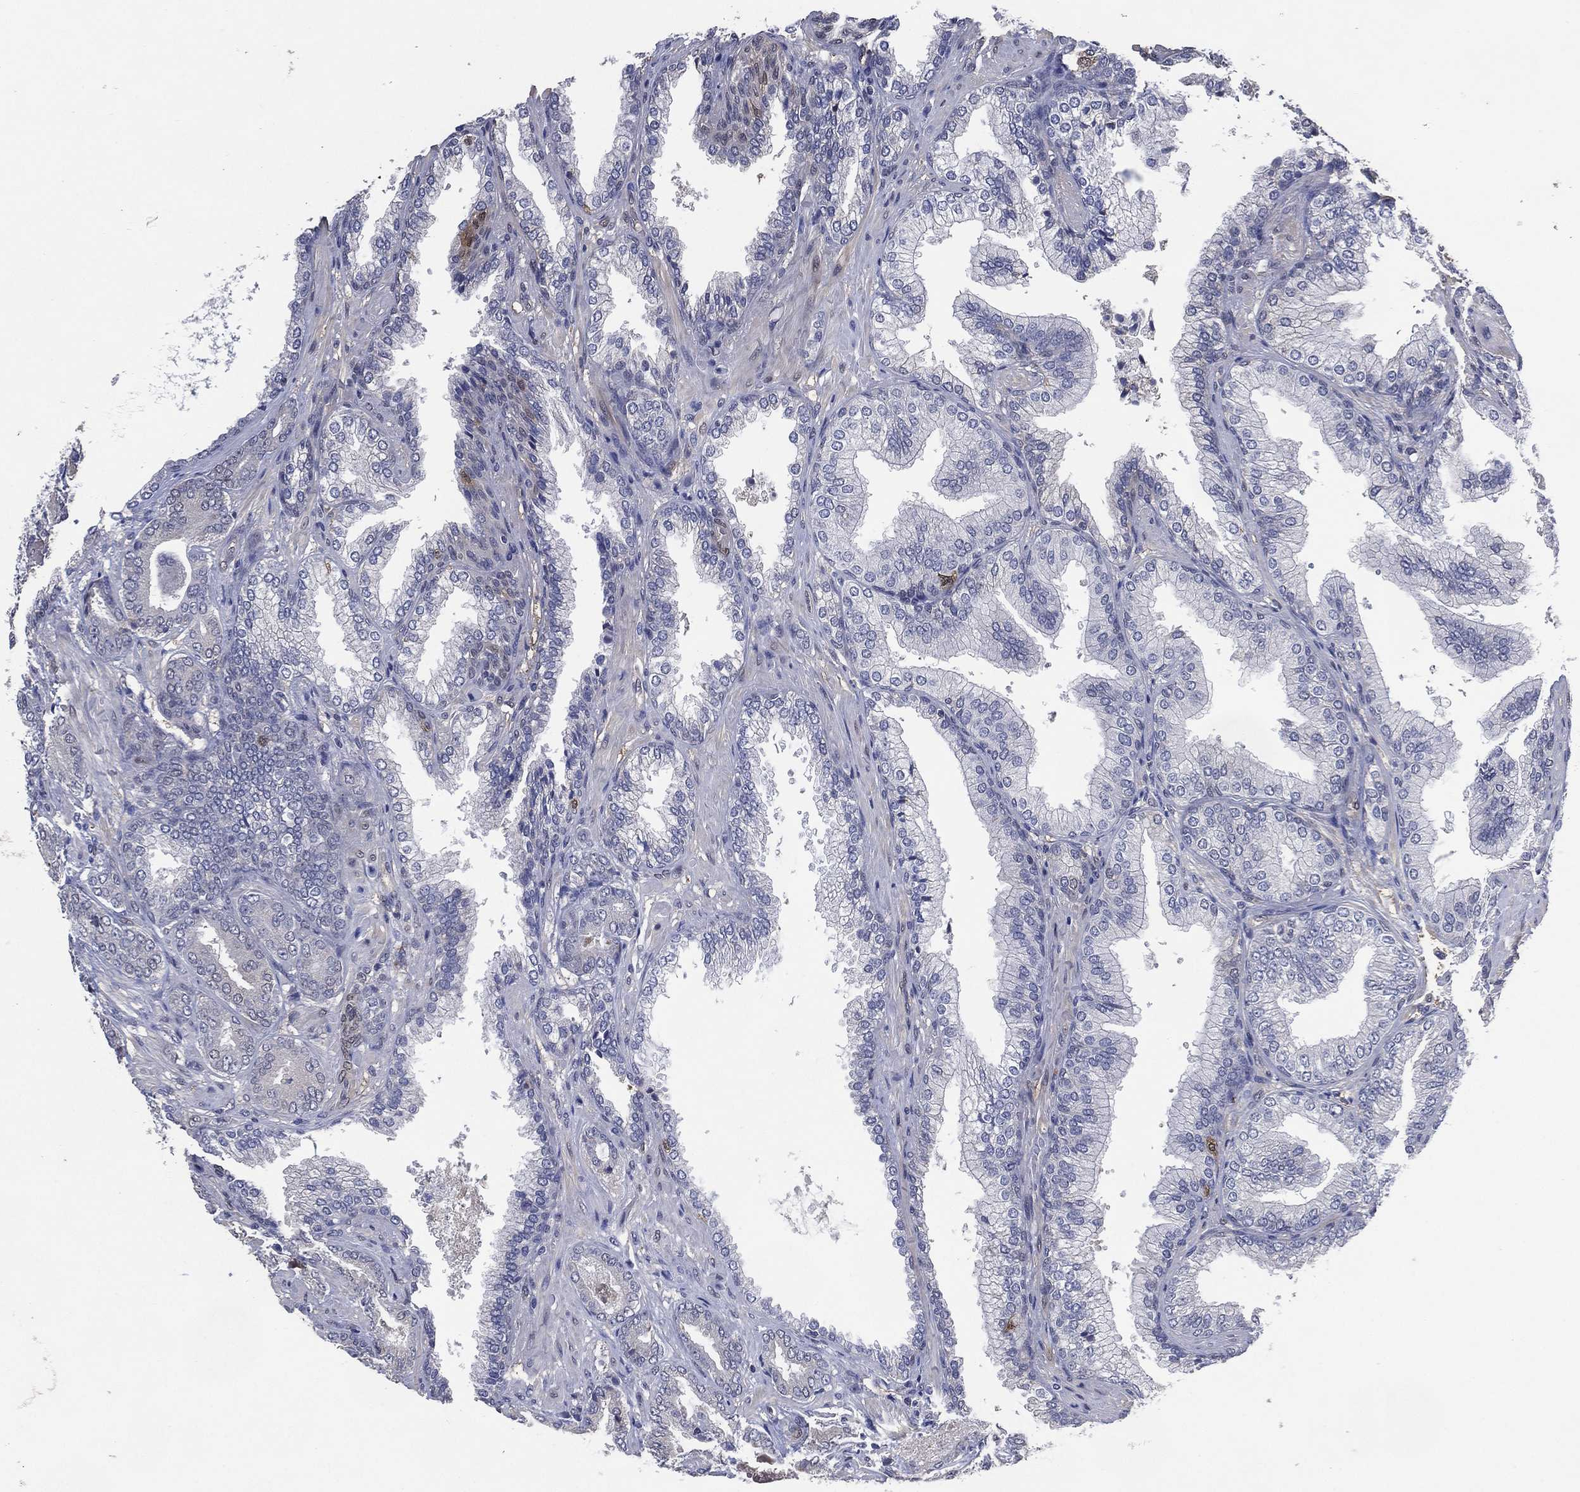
{"staining": {"intensity": "negative", "quantity": "none", "location": "none"}, "tissue": "prostate cancer", "cell_type": "Tumor cells", "image_type": "cancer", "snomed": [{"axis": "morphology", "description": "Adenocarcinoma, Low grade"}, {"axis": "topography", "description": "Prostate"}], "caption": "Human low-grade adenocarcinoma (prostate) stained for a protein using immunohistochemistry (IHC) exhibits no staining in tumor cells.", "gene": "AK1", "patient": {"sex": "male", "age": 68}}